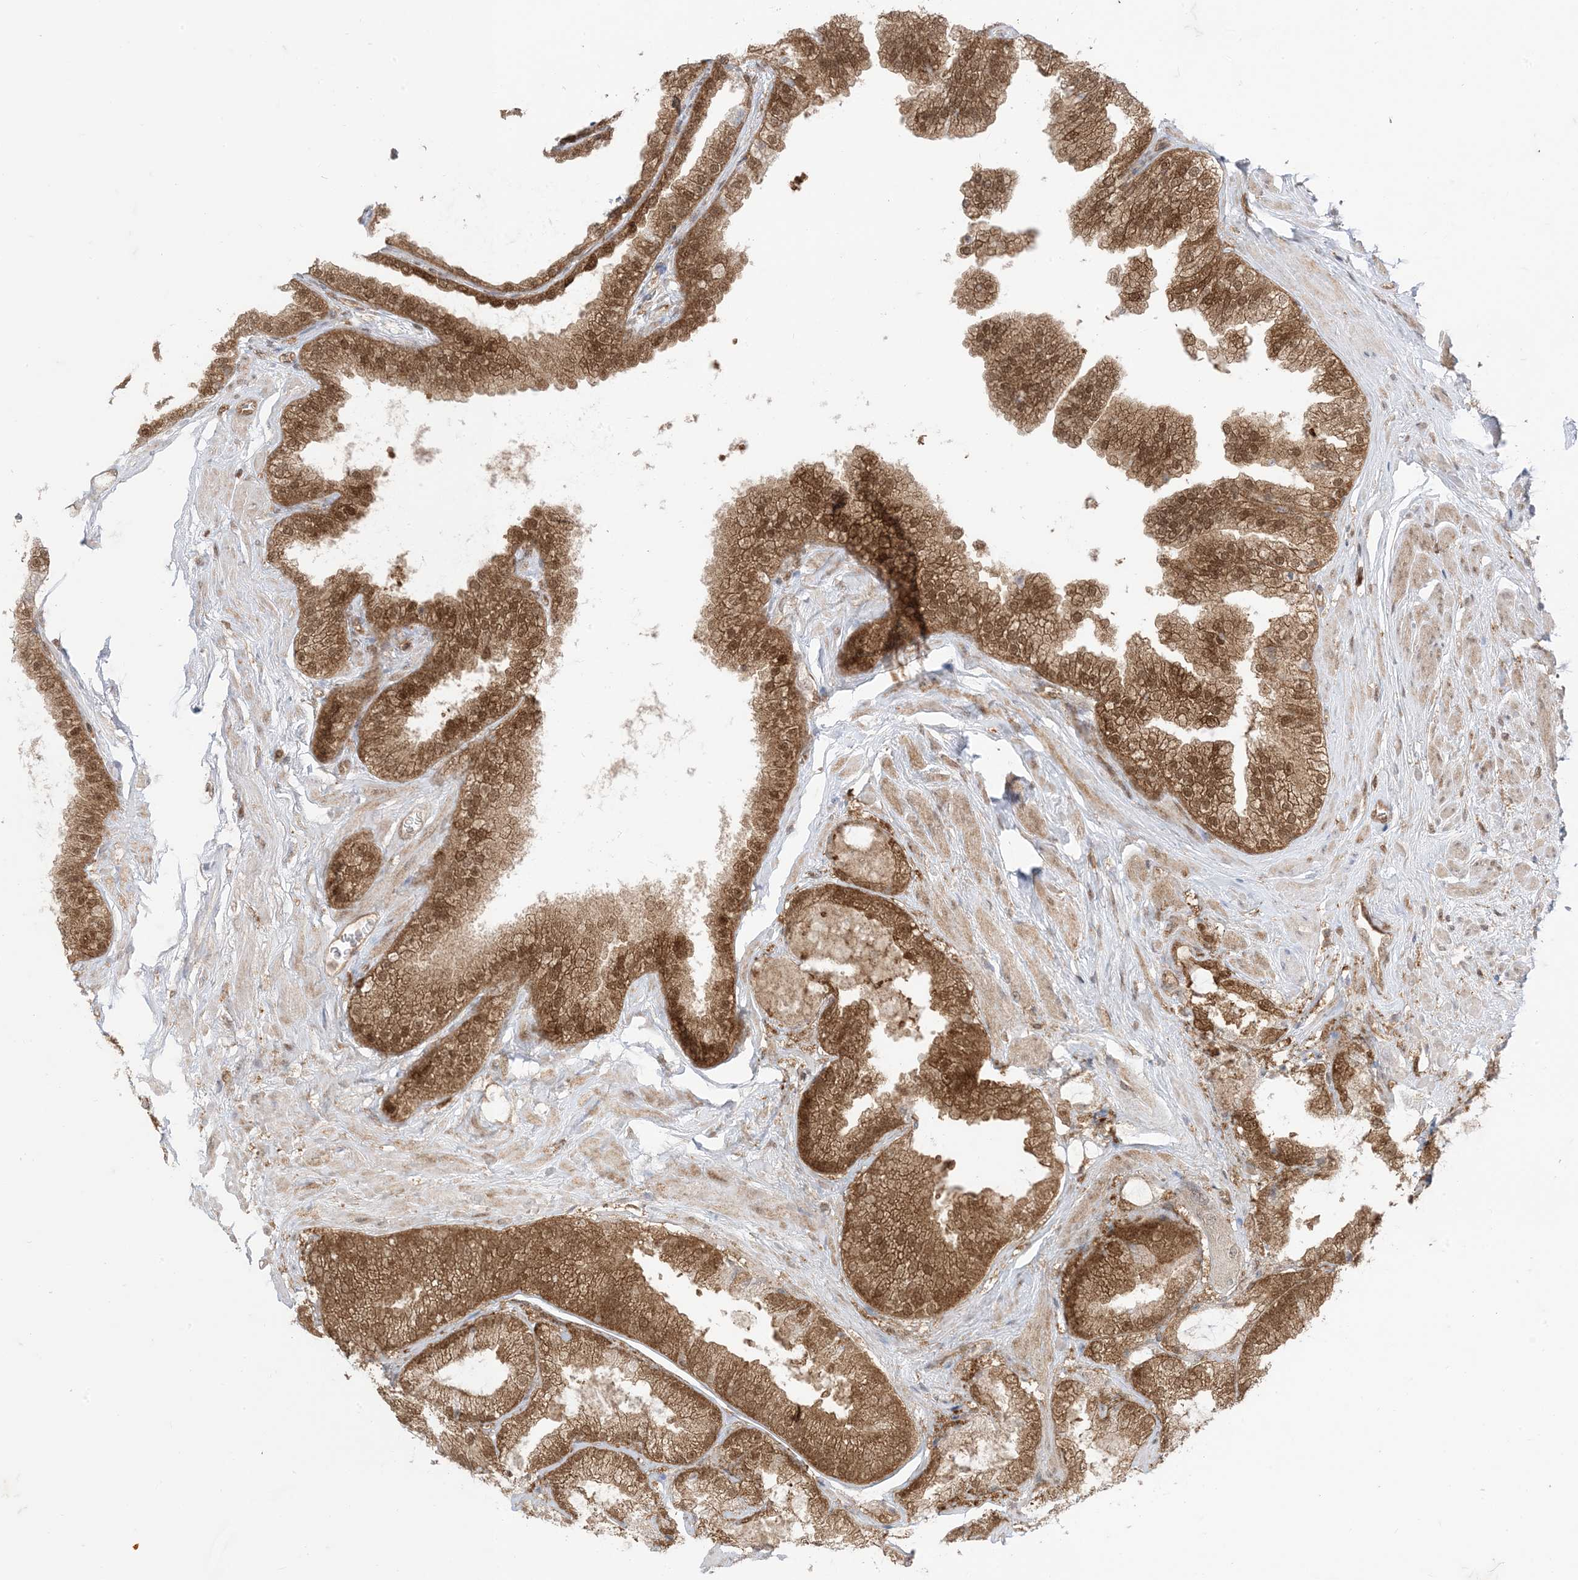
{"staining": {"intensity": "moderate", "quantity": ">75%", "location": "cytoplasmic/membranous,nuclear"}, "tissue": "prostate cancer", "cell_type": "Tumor cells", "image_type": "cancer", "snomed": [{"axis": "morphology", "description": "Adenocarcinoma, High grade"}, {"axis": "topography", "description": "Prostate"}], "caption": "Protein staining of prostate cancer (adenocarcinoma (high-grade)) tissue shows moderate cytoplasmic/membranous and nuclear expression in approximately >75% of tumor cells.", "gene": "PTPA", "patient": {"sex": "male", "age": 58}}